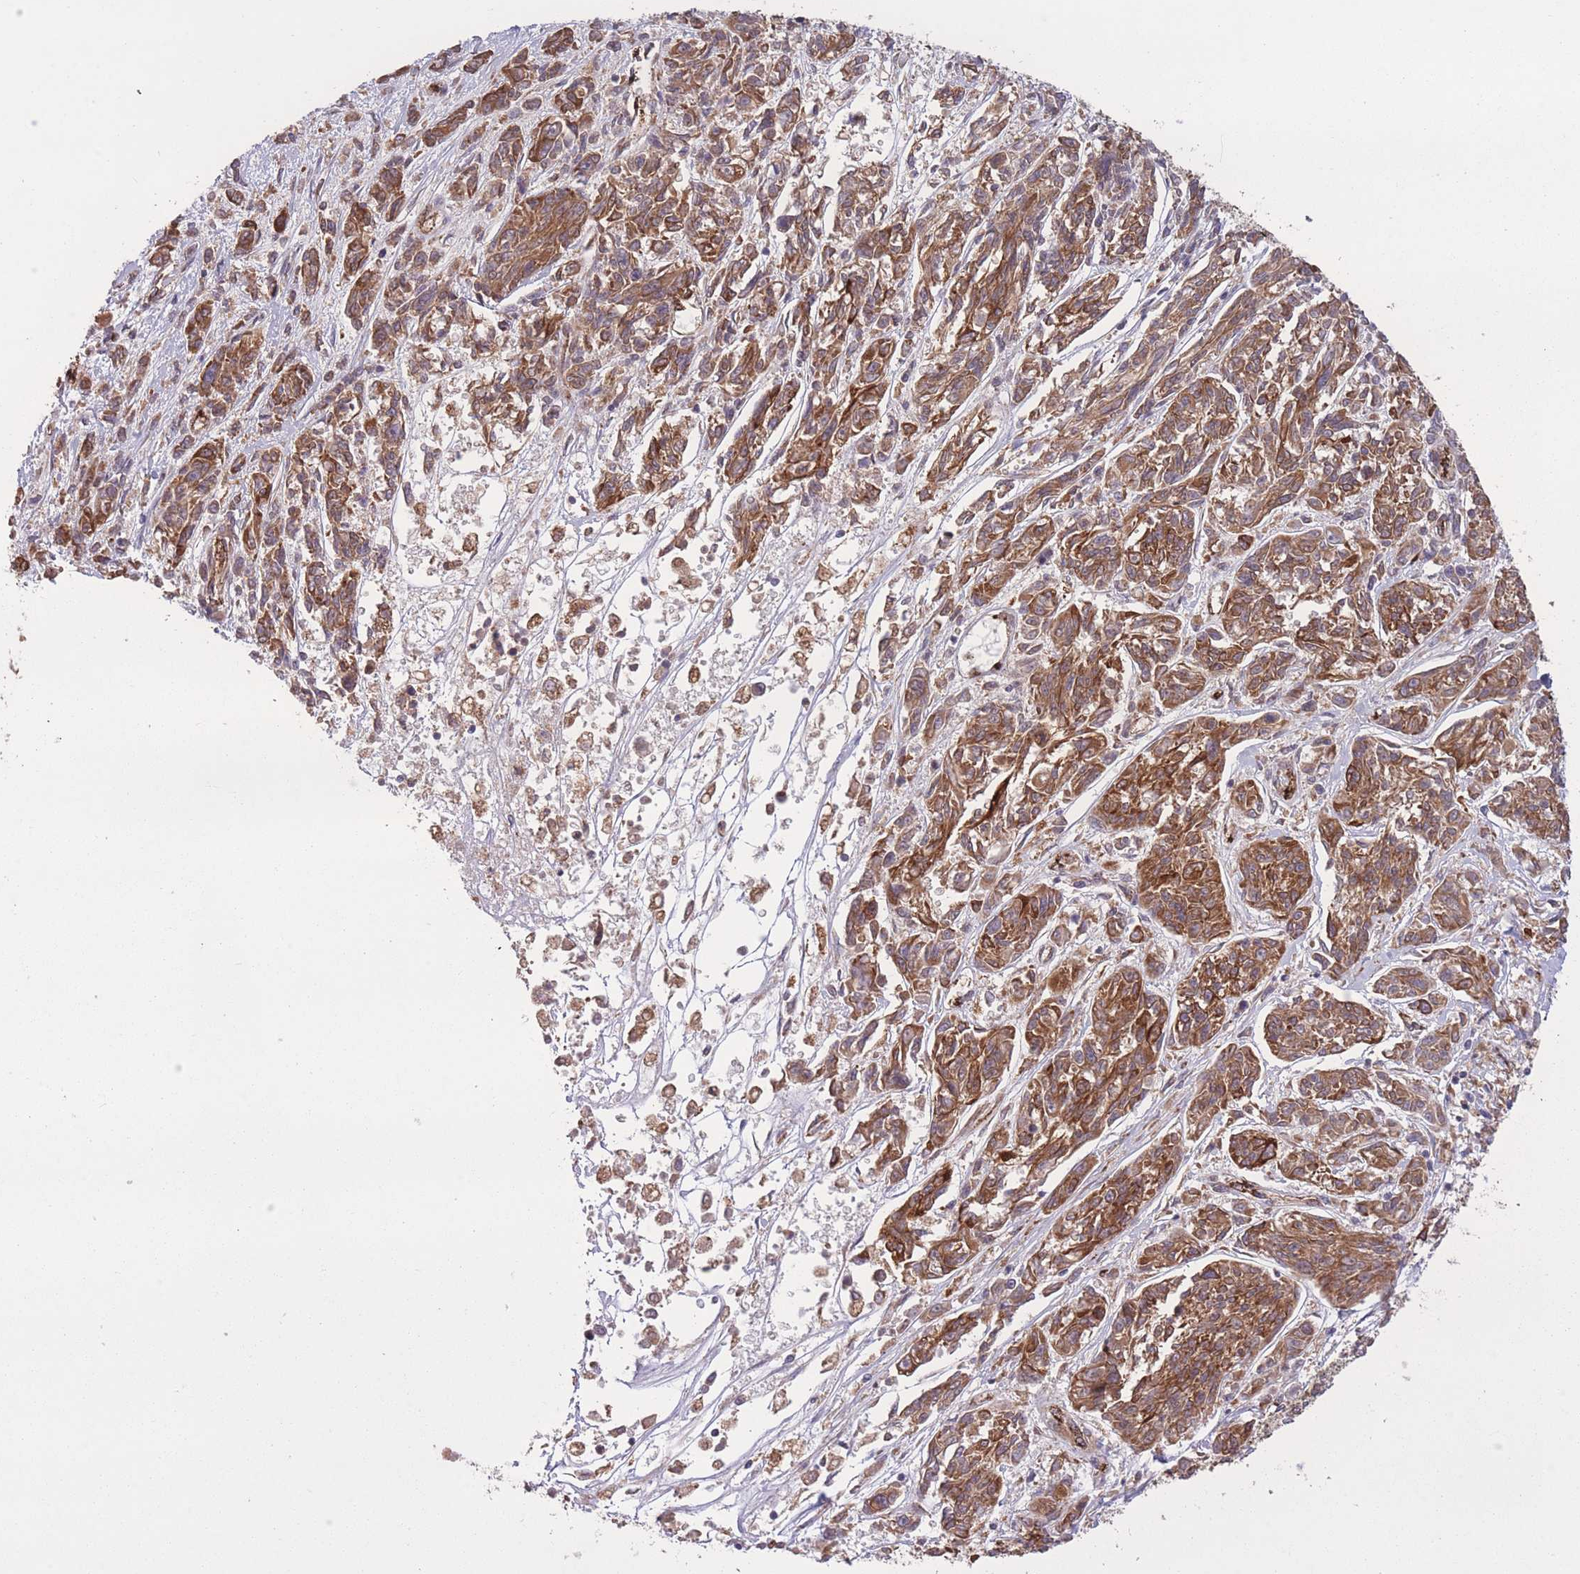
{"staining": {"intensity": "moderate", "quantity": ">75%", "location": "cytoplasmic/membranous"}, "tissue": "melanoma", "cell_type": "Tumor cells", "image_type": "cancer", "snomed": [{"axis": "morphology", "description": "Malignant melanoma, NOS"}, {"axis": "topography", "description": "Skin"}], "caption": "Immunohistochemical staining of human malignant melanoma displays moderate cytoplasmic/membranous protein expression in about >75% of tumor cells.", "gene": "CISH", "patient": {"sex": "male", "age": 53}}